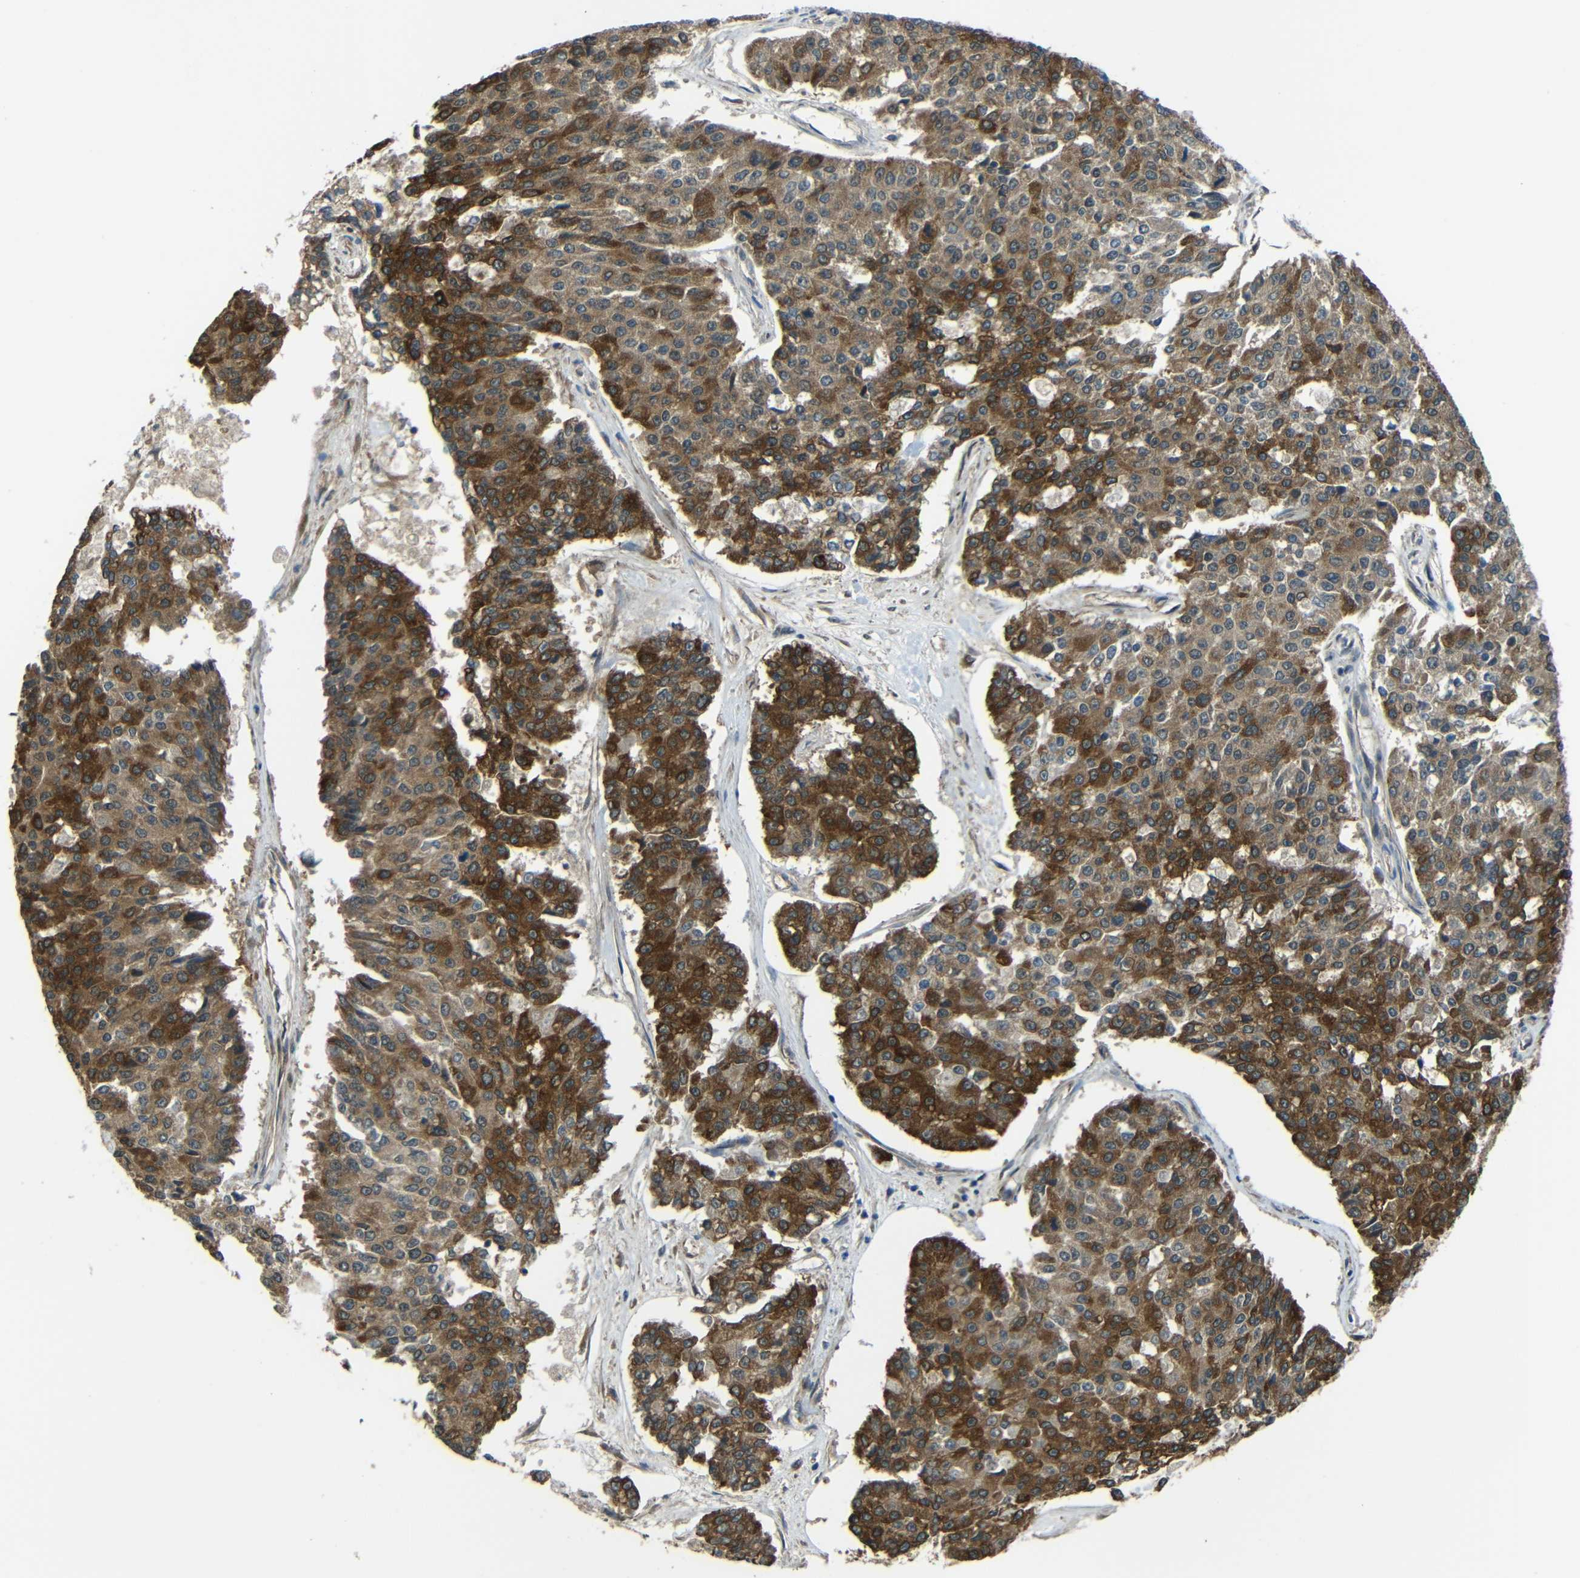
{"staining": {"intensity": "strong", "quantity": "25%-75%", "location": "cytoplasmic/membranous"}, "tissue": "pancreatic cancer", "cell_type": "Tumor cells", "image_type": "cancer", "snomed": [{"axis": "morphology", "description": "Adenocarcinoma, NOS"}, {"axis": "topography", "description": "Pancreas"}], "caption": "Immunohistochemistry (DAB) staining of human pancreatic cancer reveals strong cytoplasmic/membranous protein expression in about 25%-75% of tumor cells. (Brightfield microscopy of DAB IHC at high magnification).", "gene": "VAPB", "patient": {"sex": "male", "age": 50}}